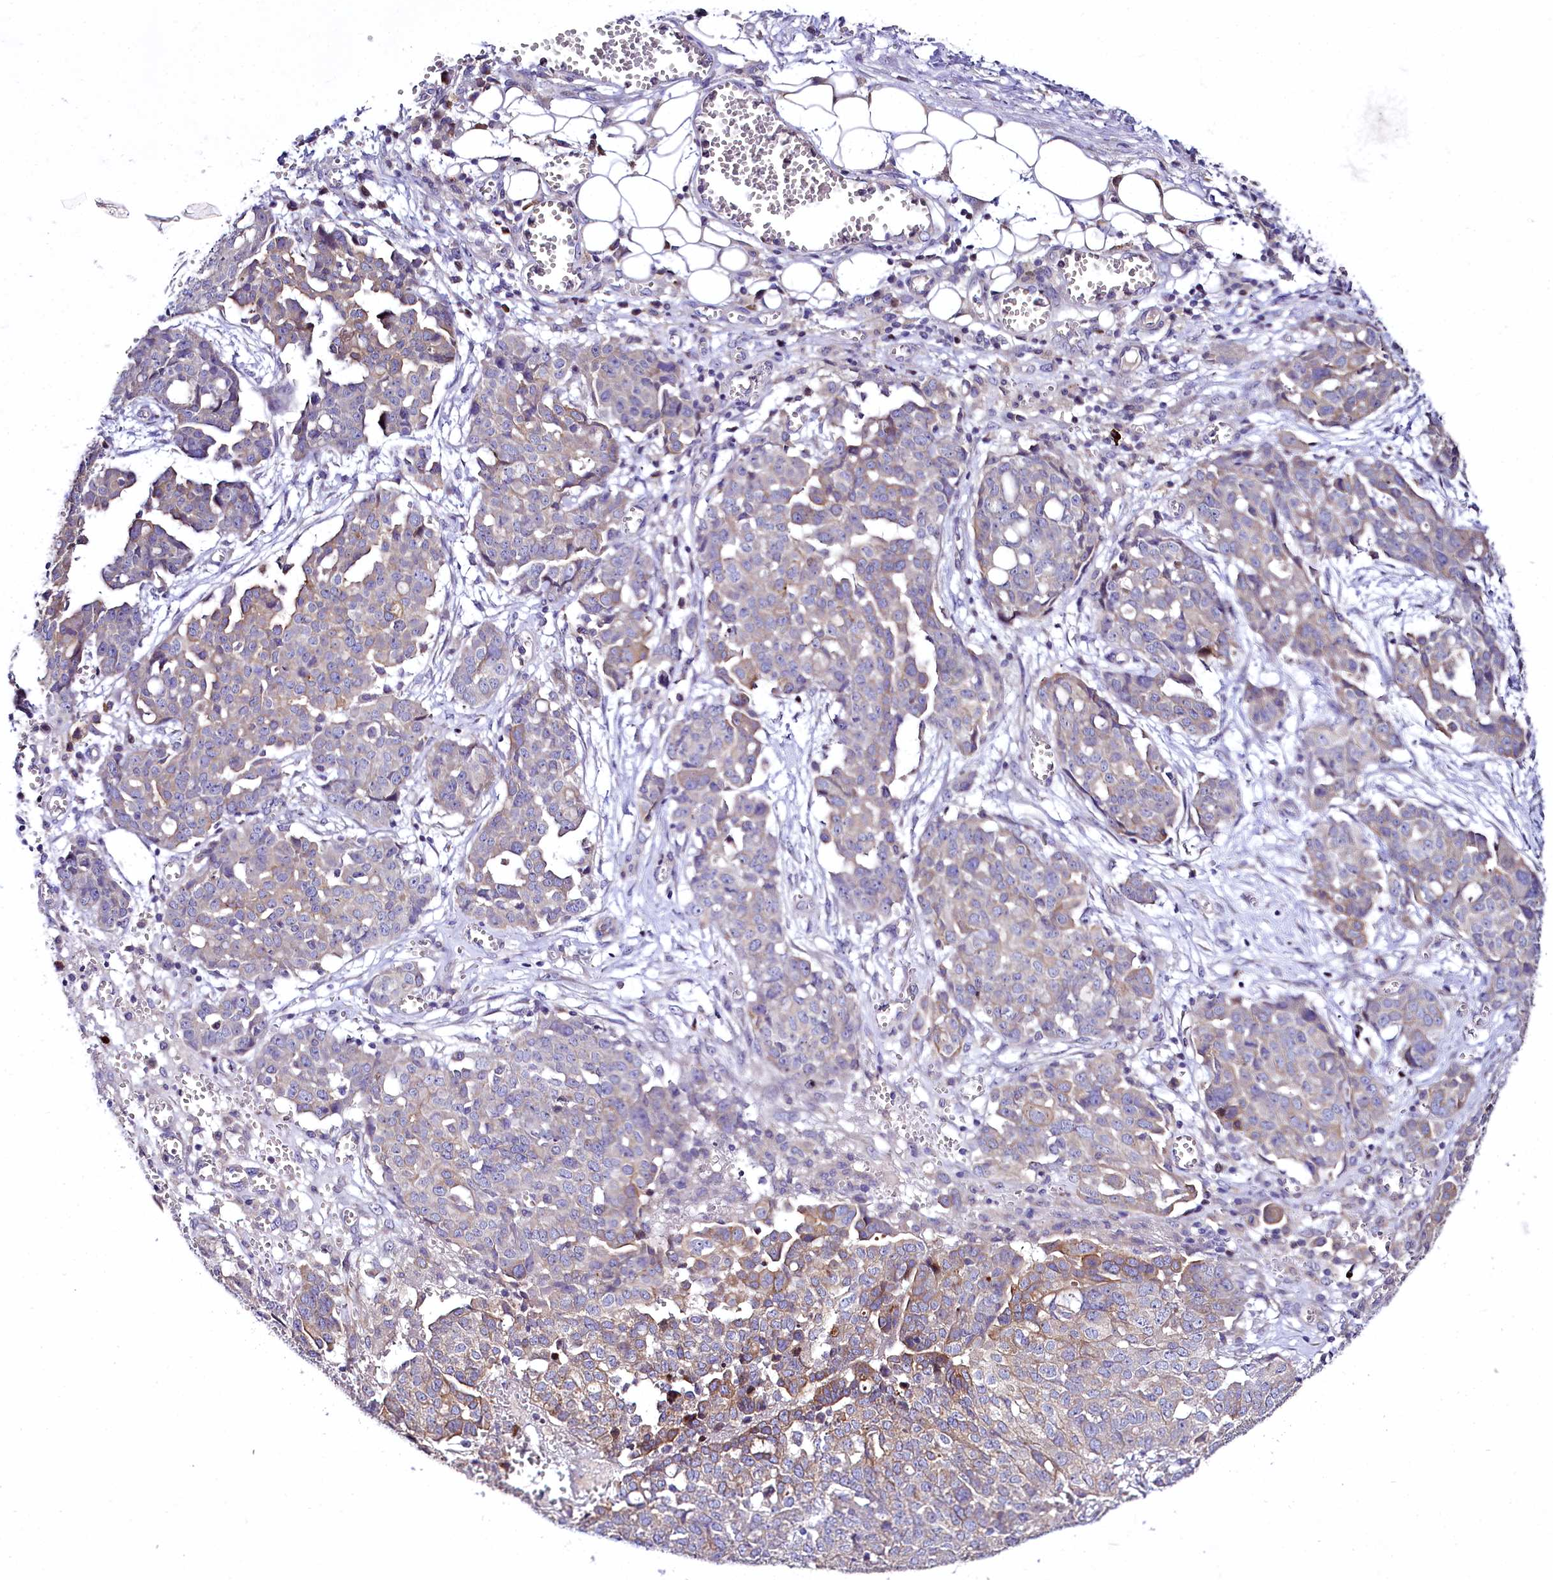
{"staining": {"intensity": "moderate", "quantity": "<25%", "location": "cytoplasmic/membranous"}, "tissue": "ovarian cancer", "cell_type": "Tumor cells", "image_type": "cancer", "snomed": [{"axis": "morphology", "description": "Cystadenocarcinoma, serous, NOS"}, {"axis": "topography", "description": "Soft tissue"}, {"axis": "topography", "description": "Ovary"}], "caption": "Moderate cytoplasmic/membranous protein staining is present in about <25% of tumor cells in ovarian cancer (serous cystadenocarcinoma).", "gene": "ZC3H12C", "patient": {"sex": "female", "age": 57}}